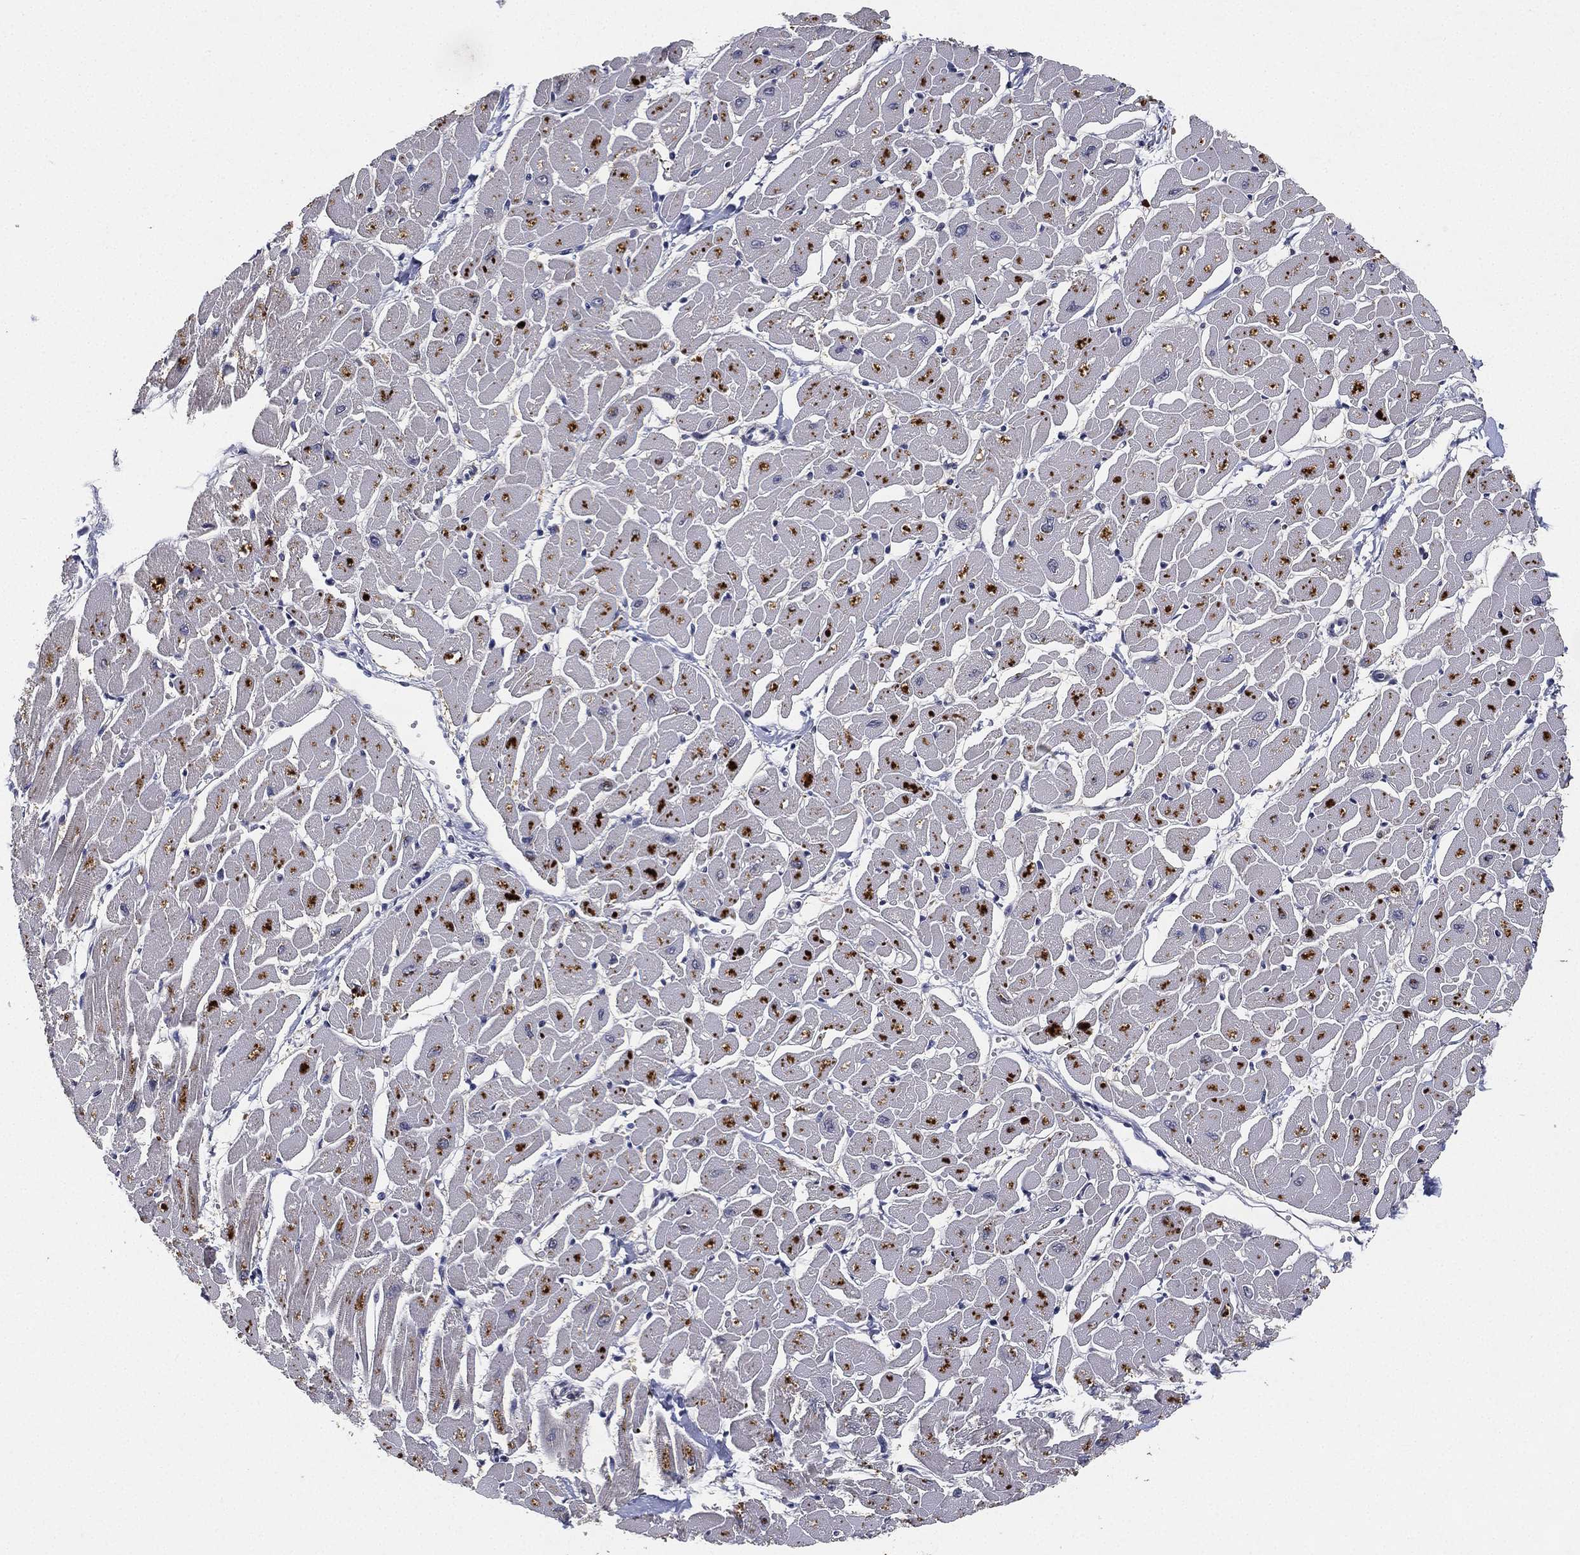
{"staining": {"intensity": "negative", "quantity": "none", "location": "none"}, "tissue": "heart muscle", "cell_type": "Cardiomyocytes", "image_type": "normal", "snomed": [{"axis": "morphology", "description": "Normal tissue, NOS"}, {"axis": "topography", "description": "Heart"}], "caption": "Immunohistochemistry of unremarkable human heart muscle displays no expression in cardiomyocytes. The staining was performed using DAB to visualize the protein expression in brown, while the nuclei were stained in blue with hematoxylin (Magnification: 20x).", "gene": "CFAP251", "patient": {"sex": "male", "age": 57}}